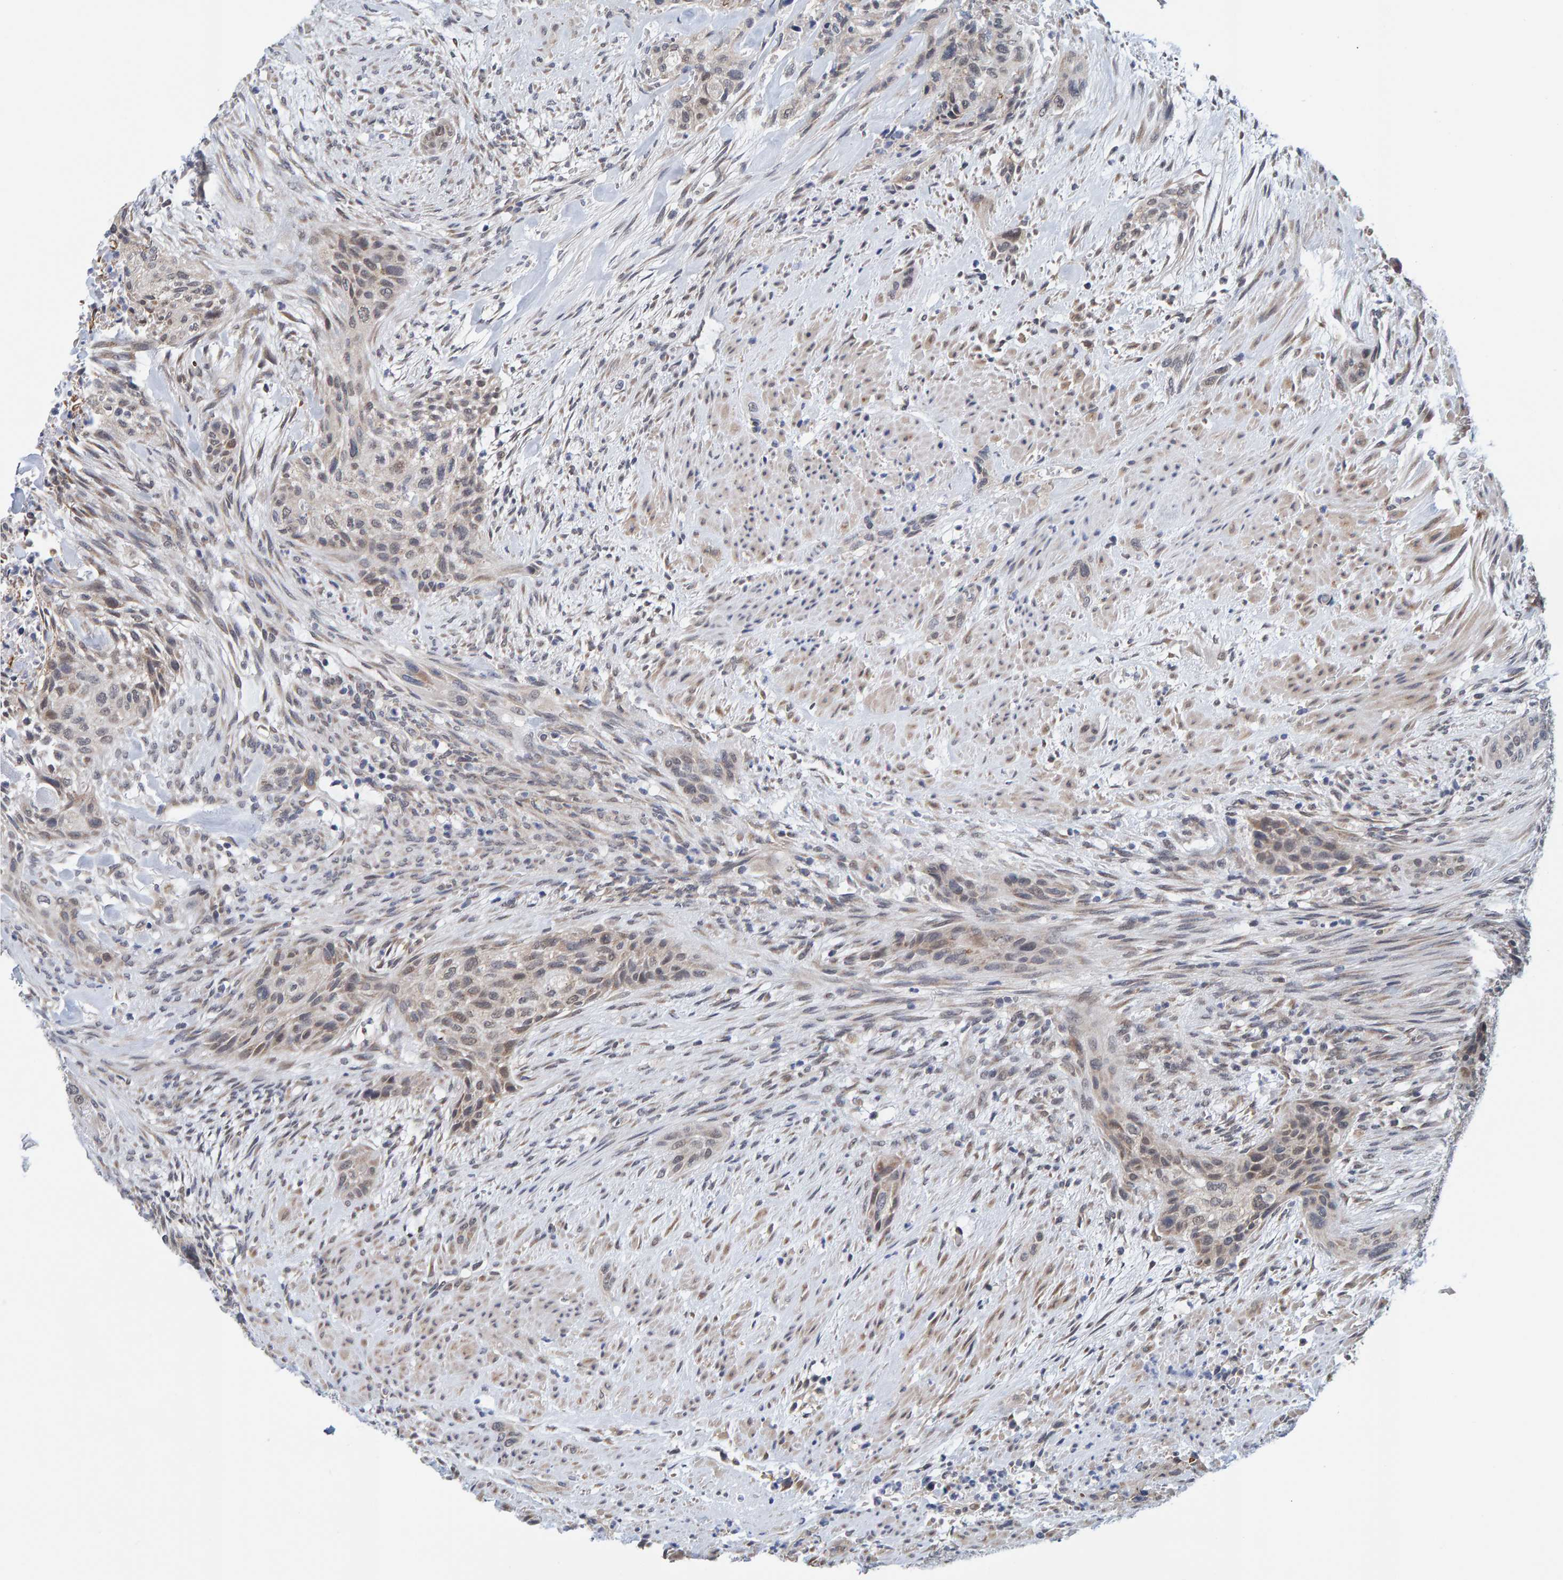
{"staining": {"intensity": "weak", "quantity": "<25%", "location": "cytoplasmic/membranous,nuclear"}, "tissue": "urothelial cancer", "cell_type": "Tumor cells", "image_type": "cancer", "snomed": [{"axis": "morphology", "description": "Urothelial carcinoma, High grade"}, {"axis": "topography", "description": "Urinary bladder"}], "caption": "The histopathology image reveals no staining of tumor cells in urothelial cancer. (Brightfield microscopy of DAB IHC at high magnification).", "gene": "SCRN2", "patient": {"sex": "male", "age": 35}}